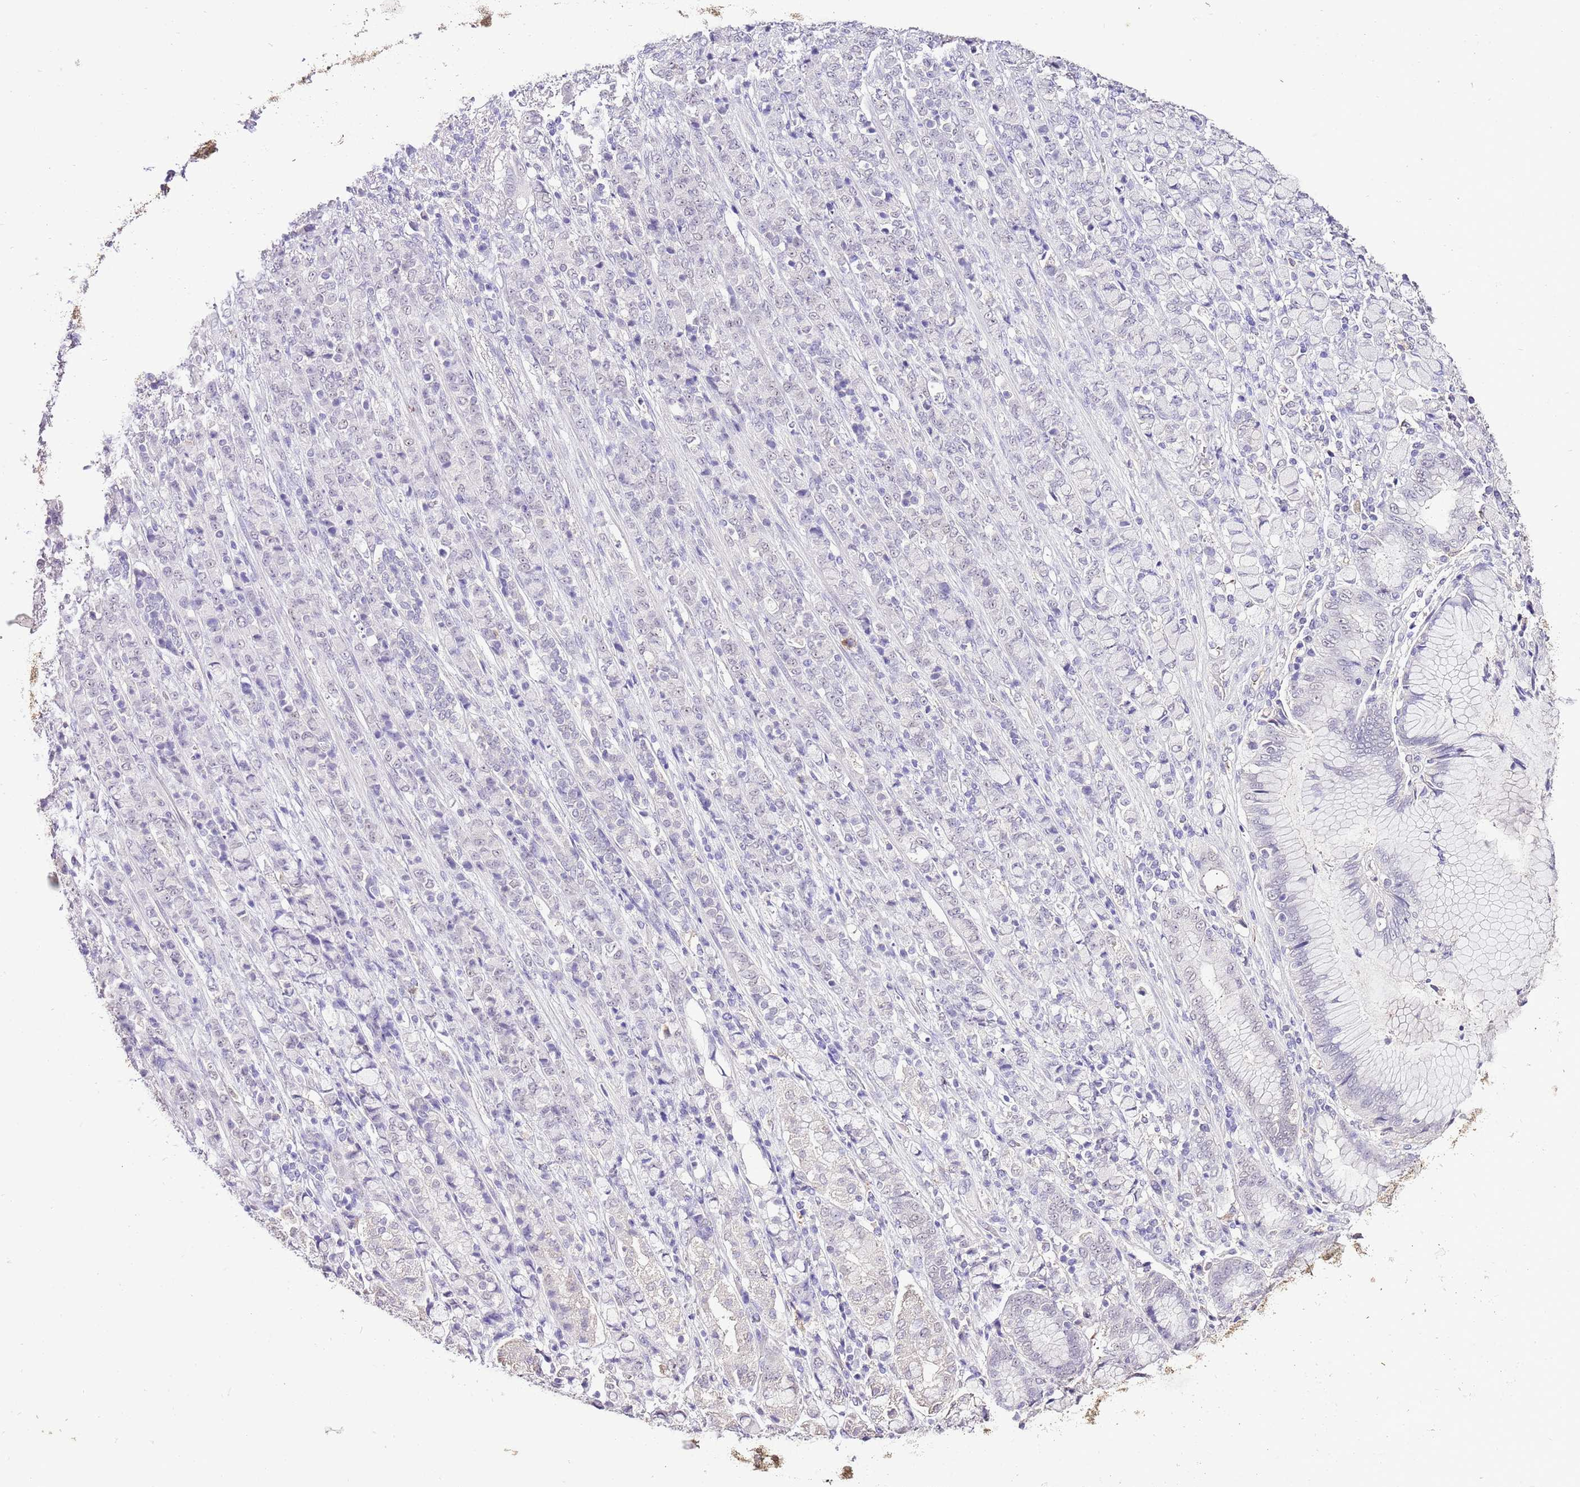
{"staining": {"intensity": "negative", "quantity": "none", "location": "none"}, "tissue": "stomach cancer", "cell_type": "Tumor cells", "image_type": "cancer", "snomed": [{"axis": "morphology", "description": "Adenocarcinoma, NOS"}, {"axis": "topography", "description": "Stomach"}], "caption": "This is a photomicrograph of IHC staining of stomach adenocarcinoma, which shows no expression in tumor cells. The staining was performed using DAB (3,3'-diaminobenzidine) to visualize the protein expression in brown, while the nuclei were stained in blue with hematoxylin (Magnification: 20x).", "gene": "IZUMO4", "patient": {"sex": "female", "age": 79}}